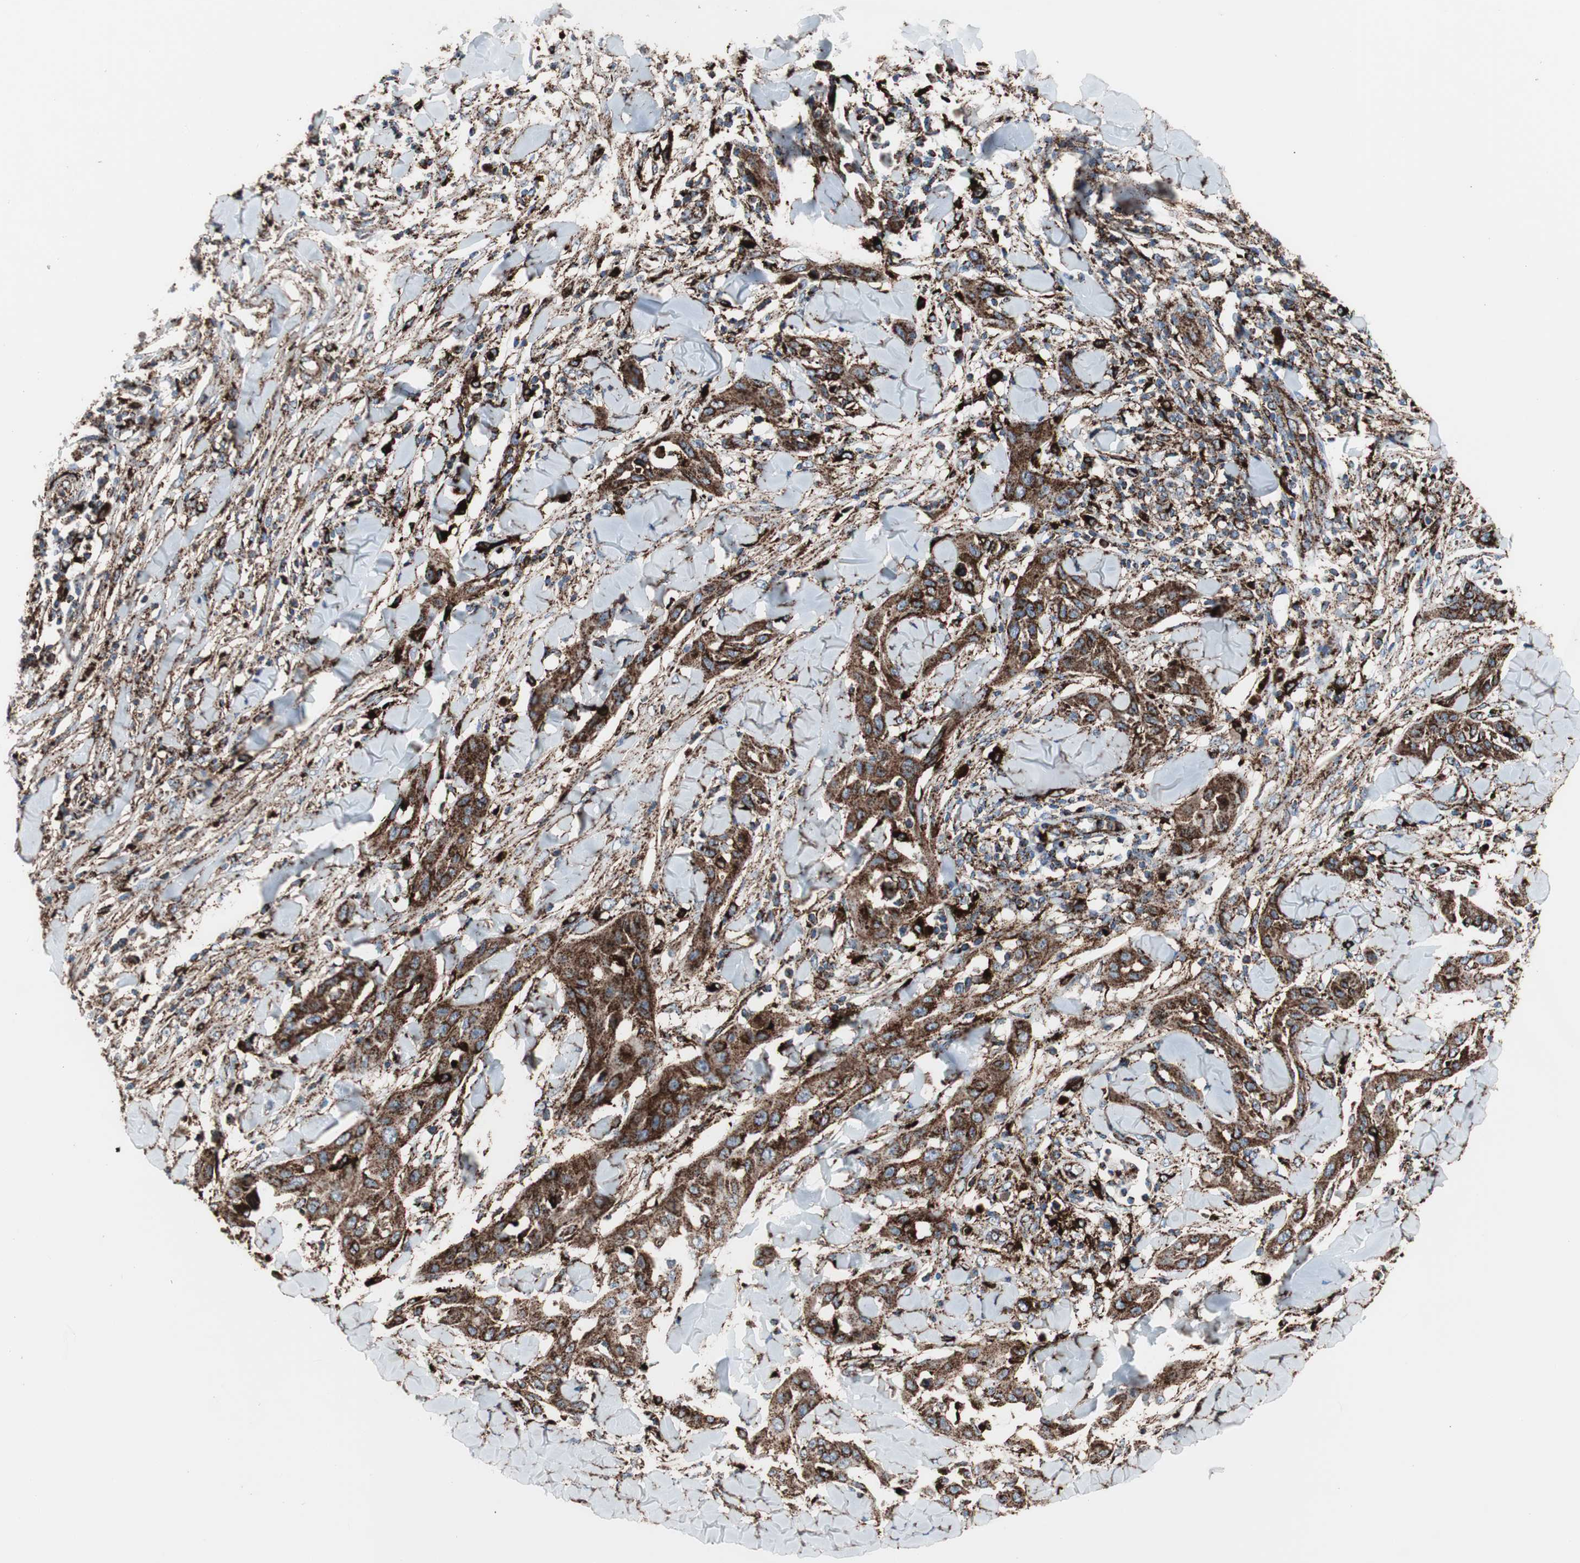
{"staining": {"intensity": "strong", "quantity": ">75%", "location": "cytoplasmic/membranous"}, "tissue": "skin cancer", "cell_type": "Tumor cells", "image_type": "cancer", "snomed": [{"axis": "morphology", "description": "Squamous cell carcinoma, NOS"}, {"axis": "topography", "description": "Skin"}], "caption": "Immunohistochemistry (IHC) micrograph of skin cancer stained for a protein (brown), which reveals high levels of strong cytoplasmic/membranous expression in about >75% of tumor cells.", "gene": "LAMP1", "patient": {"sex": "male", "age": 24}}